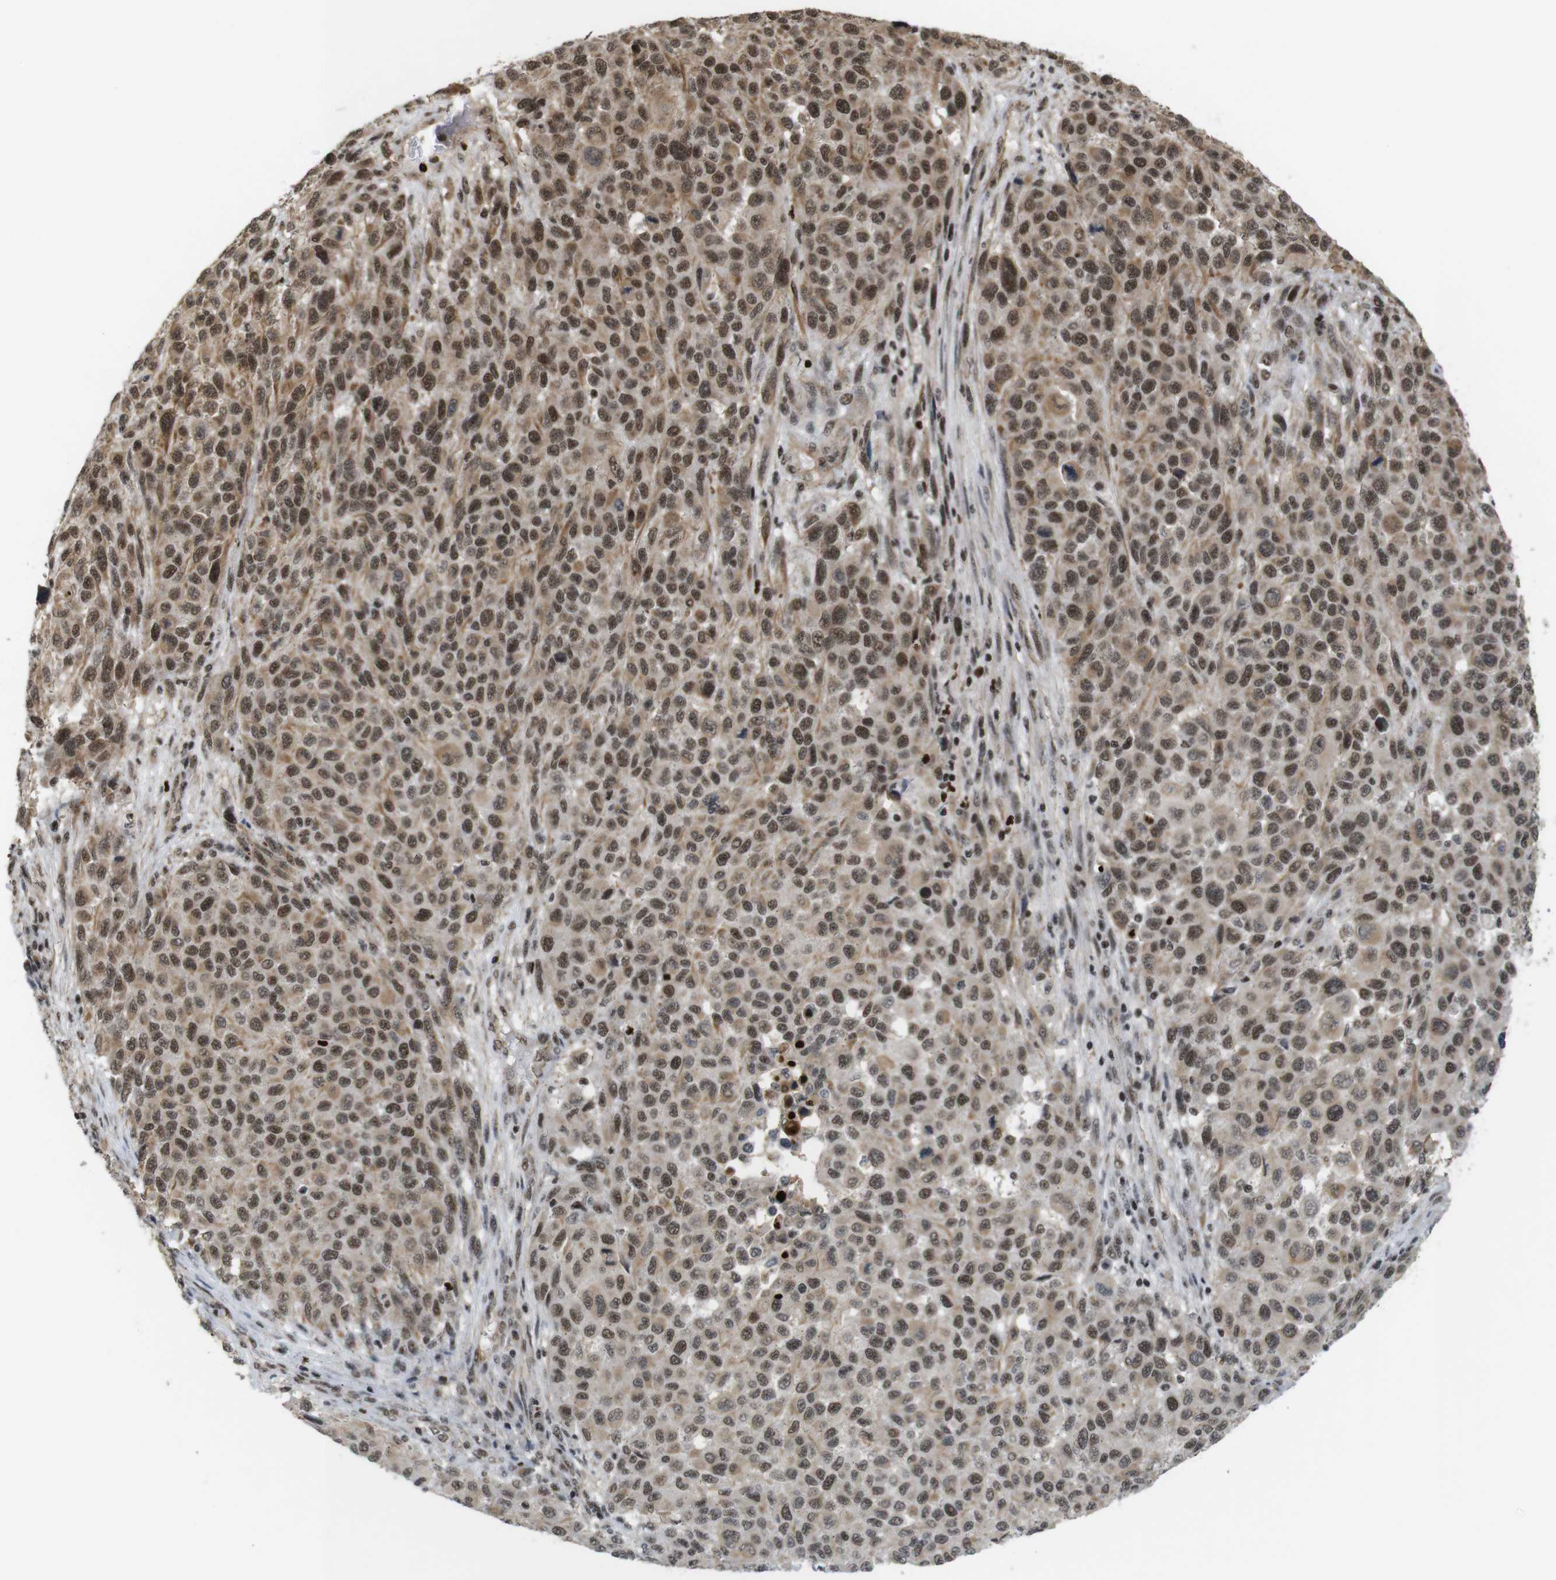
{"staining": {"intensity": "moderate", "quantity": ">75%", "location": "nuclear"}, "tissue": "melanoma", "cell_type": "Tumor cells", "image_type": "cancer", "snomed": [{"axis": "morphology", "description": "Malignant melanoma, Metastatic site"}, {"axis": "topography", "description": "Lymph node"}], "caption": "Brown immunohistochemical staining in melanoma reveals moderate nuclear expression in approximately >75% of tumor cells.", "gene": "SP2", "patient": {"sex": "male", "age": 61}}